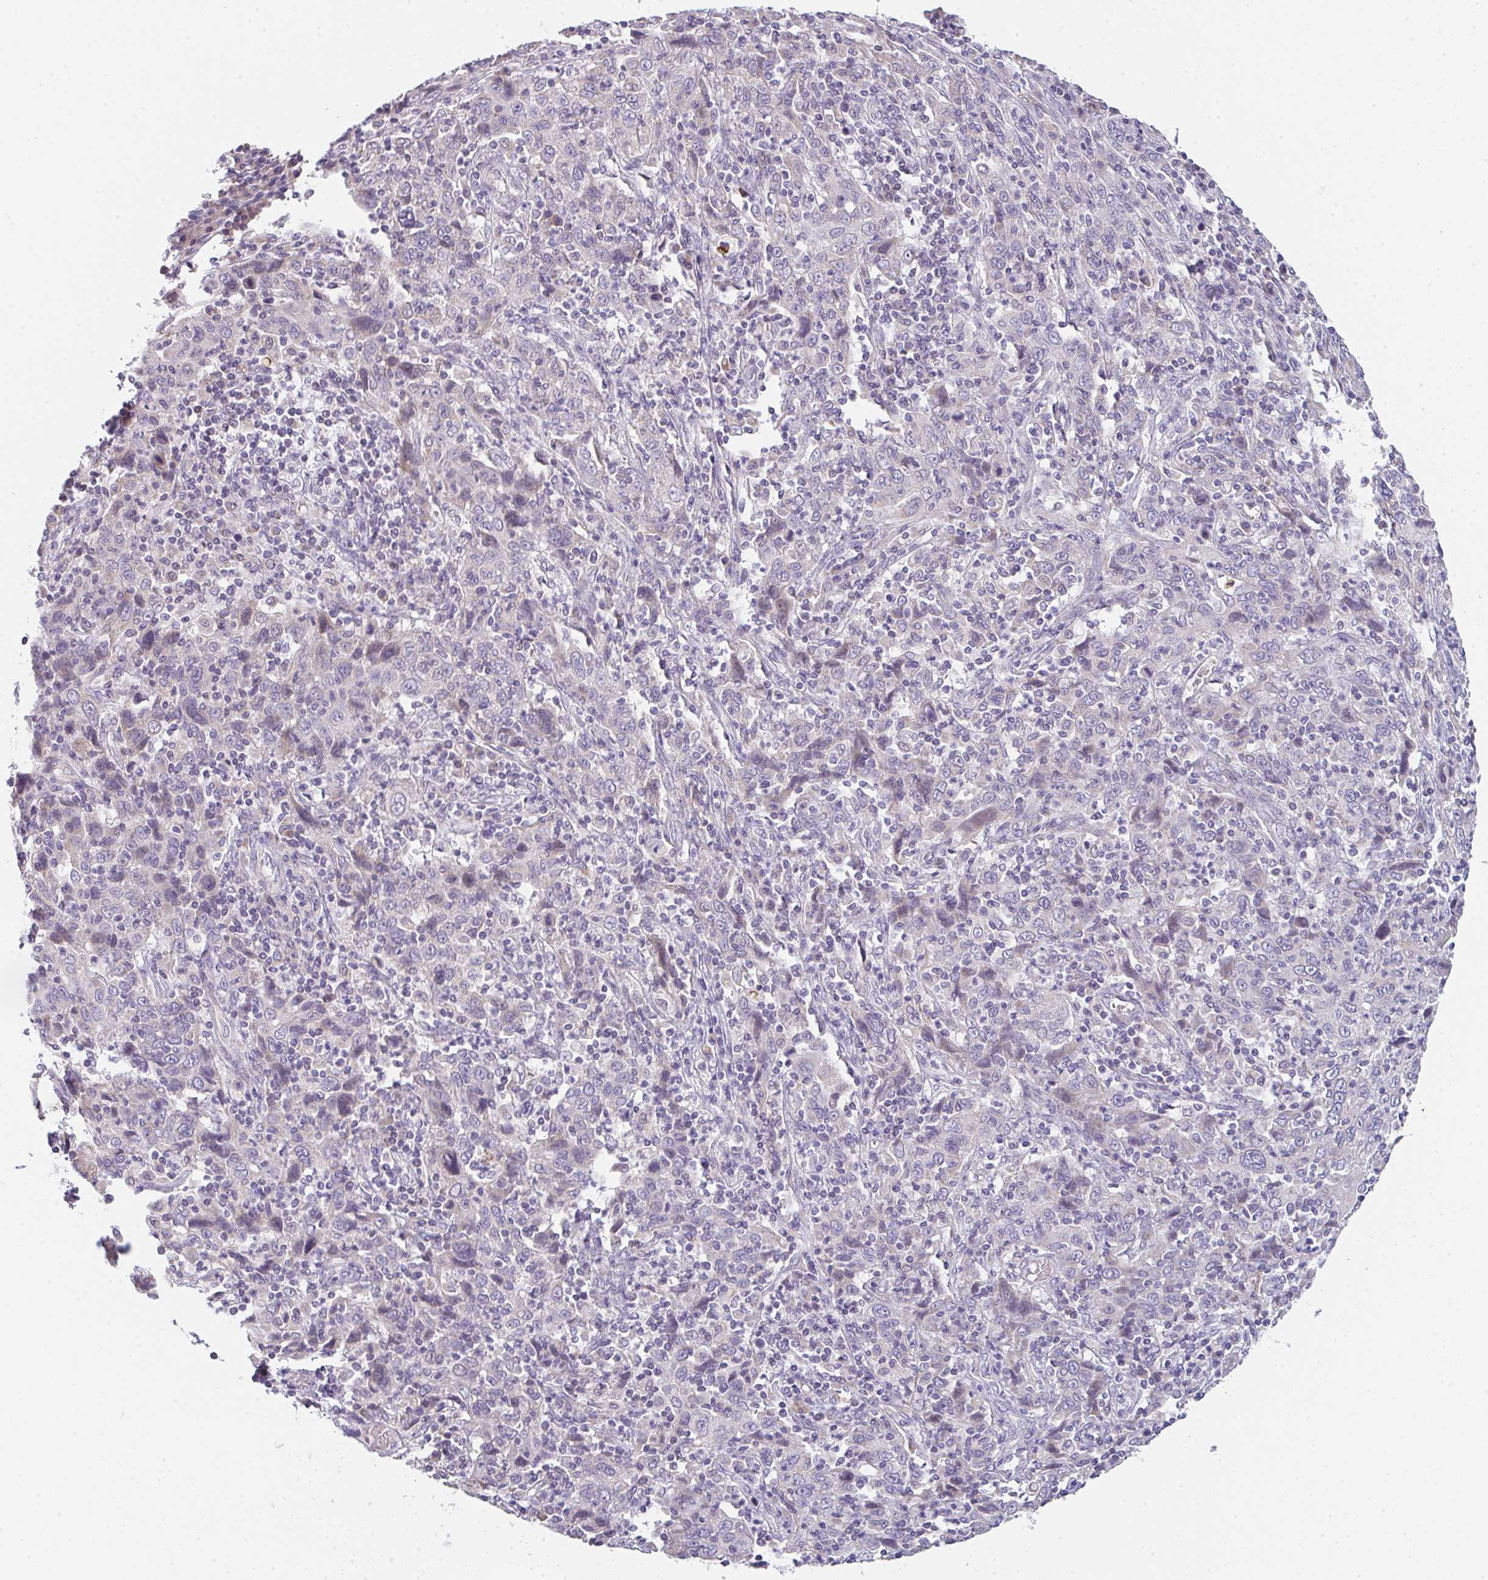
{"staining": {"intensity": "moderate", "quantity": "<25%", "location": "cytoplasmic/membranous"}, "tissue": "cervical cancer", "cell_type": "Tumor cells", "image_type": "cancer", "snomed": [{"axis": "morphology", "description": "Squamous cell carcinoma, NOS"}, {"axis": "topography", "description": "Cervix"}], "caption": "A brown stain highlights moderate cytoplasmic/membranous expression of a protein in cervical cancer tumor cells. The protein of interest is stained brown, and the nuclei are stained in blue (DAB (3,3'-diaminobenzidine) IHC with brightfield microscopy, high magnification).", "gene": "CACNA1S", "patient": {"sex": "female", "age": 46}}